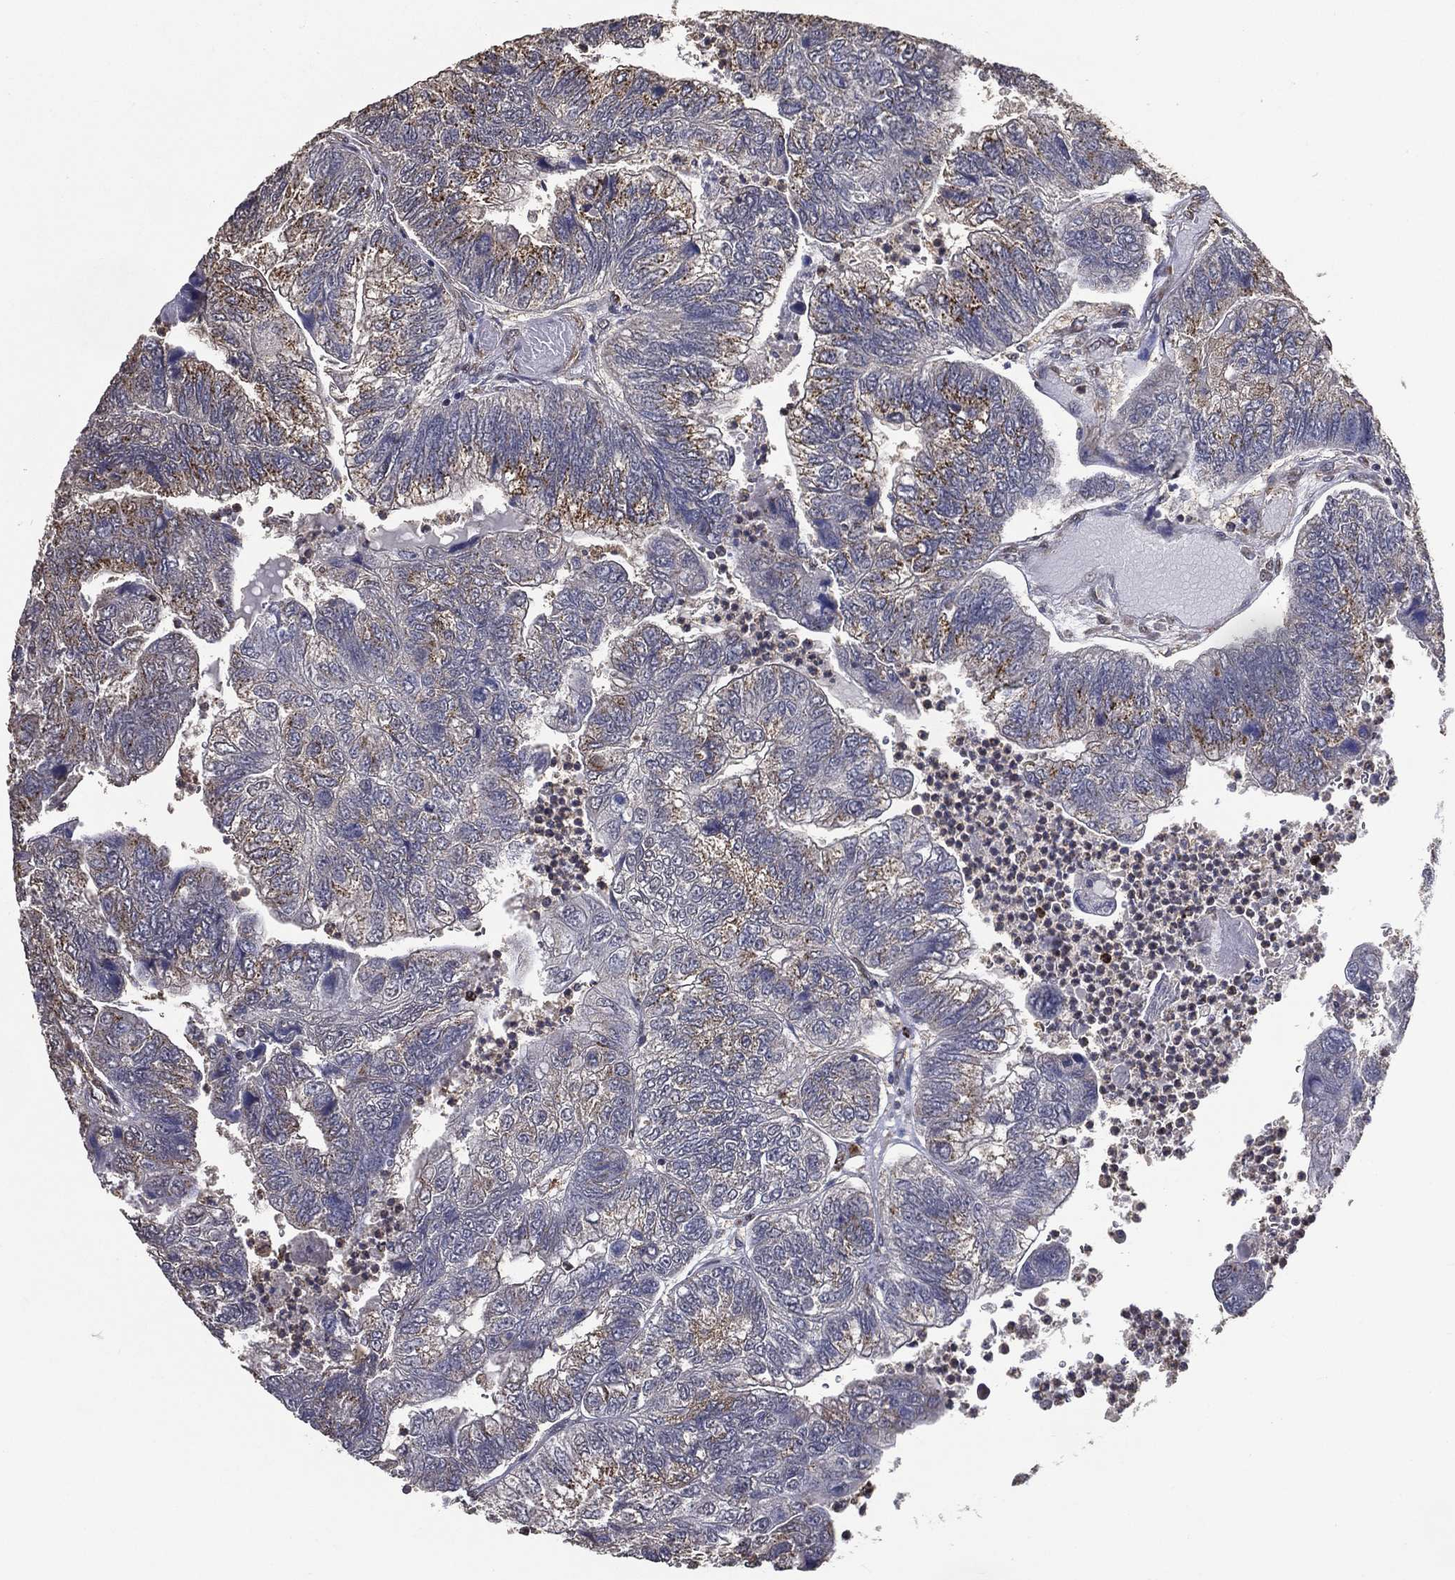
{"staining": {"intensity": "moderate", "quantity": "<25%", "location": "cytoplasmic/membranous"}, "tissue": "colorectal cancer", "cell_type": "Tumor cells", "image_type": "cancer", "snomed": [{"axis": "morphology", "description": "Adenocarcinoma, NOS"}, {"axis": "topography", "description": "Colon"}], "caption": "Immunohistochemistry histopathology image of neoplastic tissue: human adenocarcinoma (colorectal) stained using IHC reveals low levels of moderate protein expression localized specifically in the cytoplasmic/membranous of tumor cells, appearing as a cytoplasmic/membranous brown color.", "gene": "GPR183", "patient": {"sex": "female", "age": 67}}